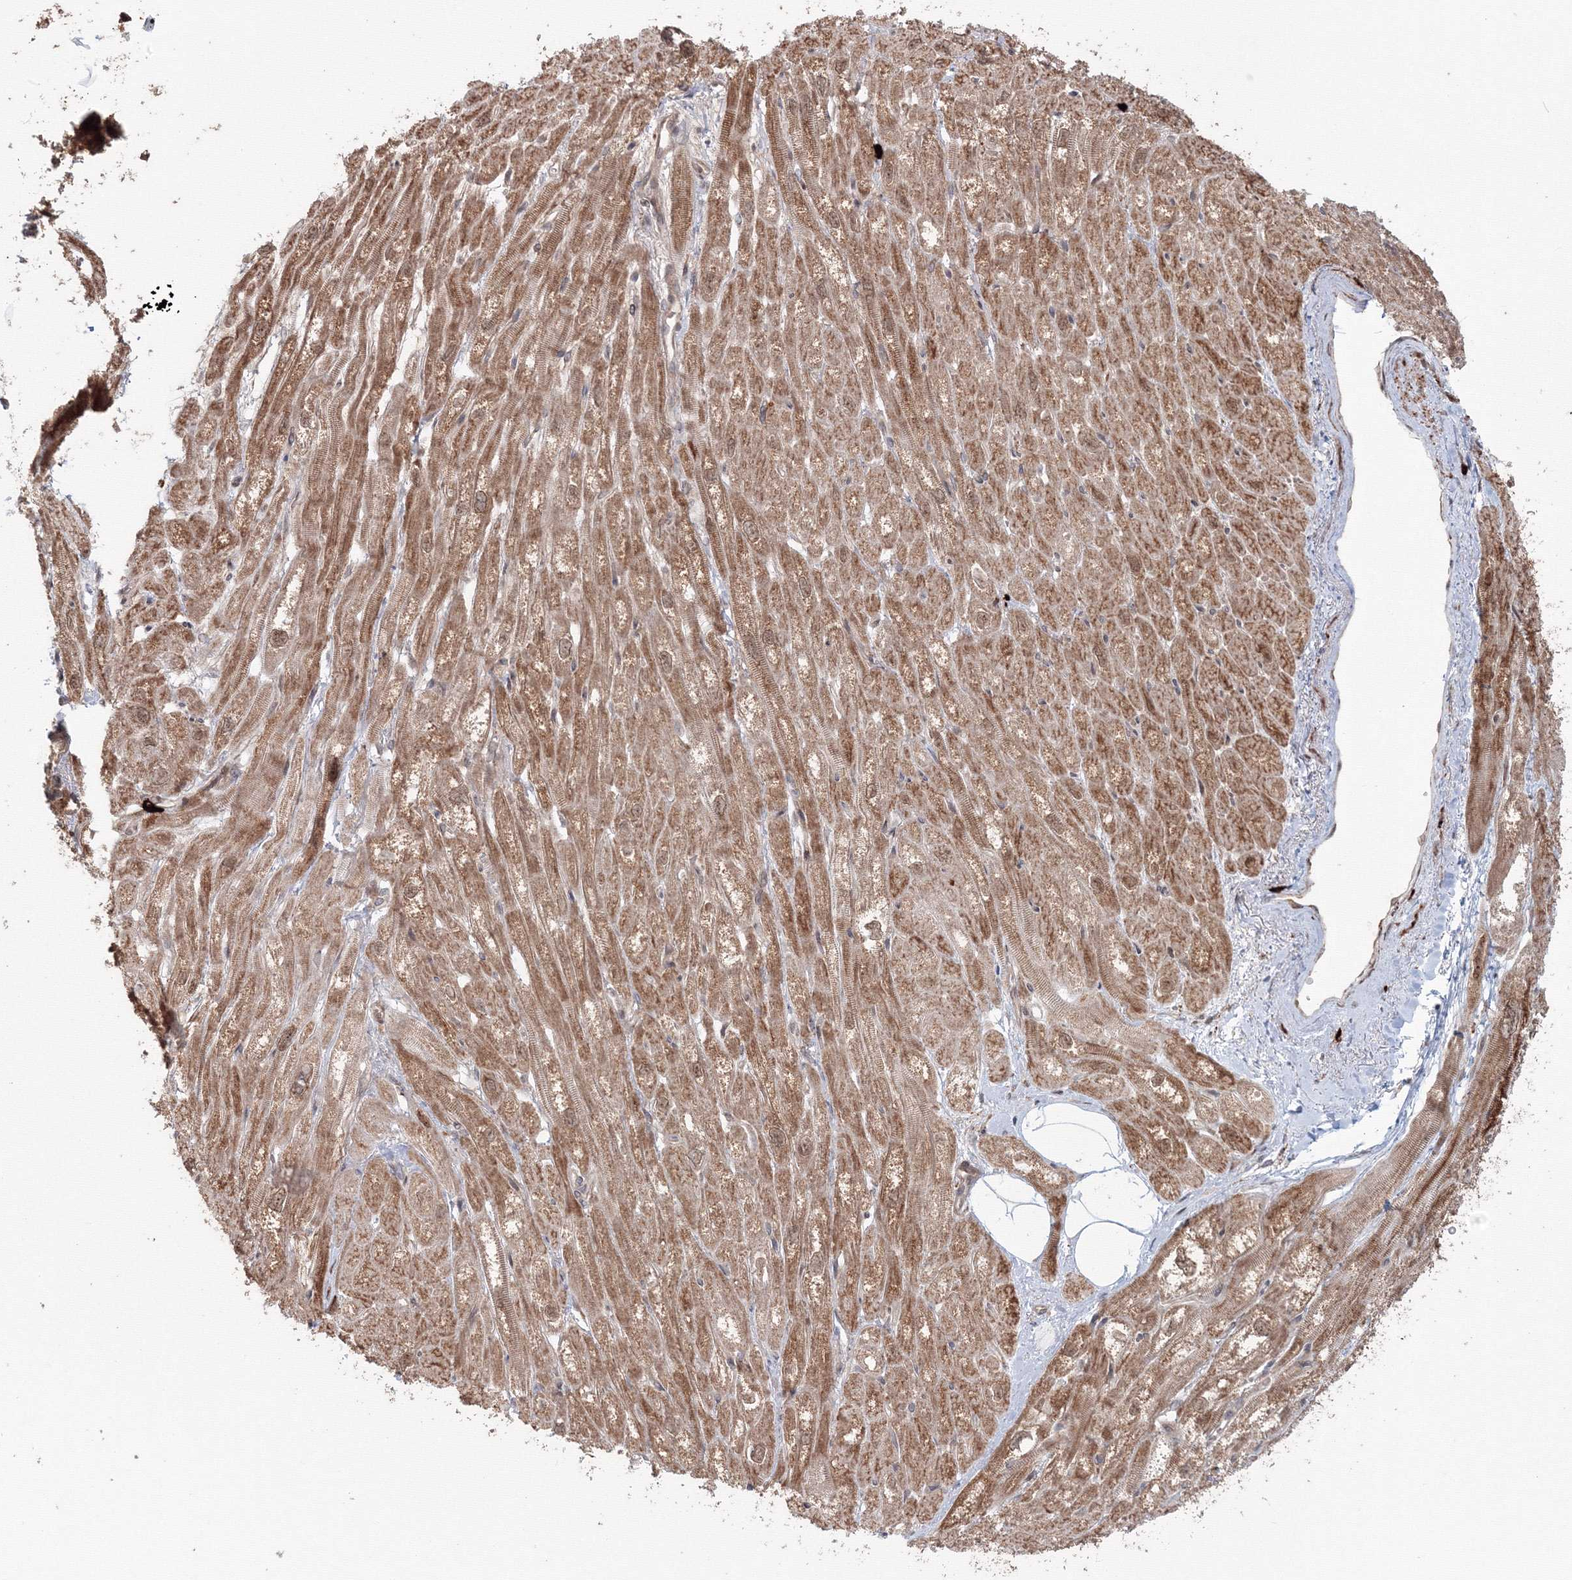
{"staining": {"intensity": "moderate", "quantity": ">75%", "location": "cytoplasmic/membranous"}, "tissue": "heart muscle", "cell_type": "Cardiomyocytes", "image_type": "normal", "snomed": [{"axis": "morphology", "description": "Normal tissue, NOS"}, {"axis": "topography", "description": "Heart"}], "caption": "IHC image of benign heart muscle: heart muscle stained using immunohistochemistry (IHC) exhibits medium levels of moderate protein expression localized specifically in the cytoplasmic/membranous of cardiomyocytes, appearing as a cytoplasmic/membranous brown color.", "gene": "SH3PXD2A", "patient": {"sex": "male", "age": 50}}